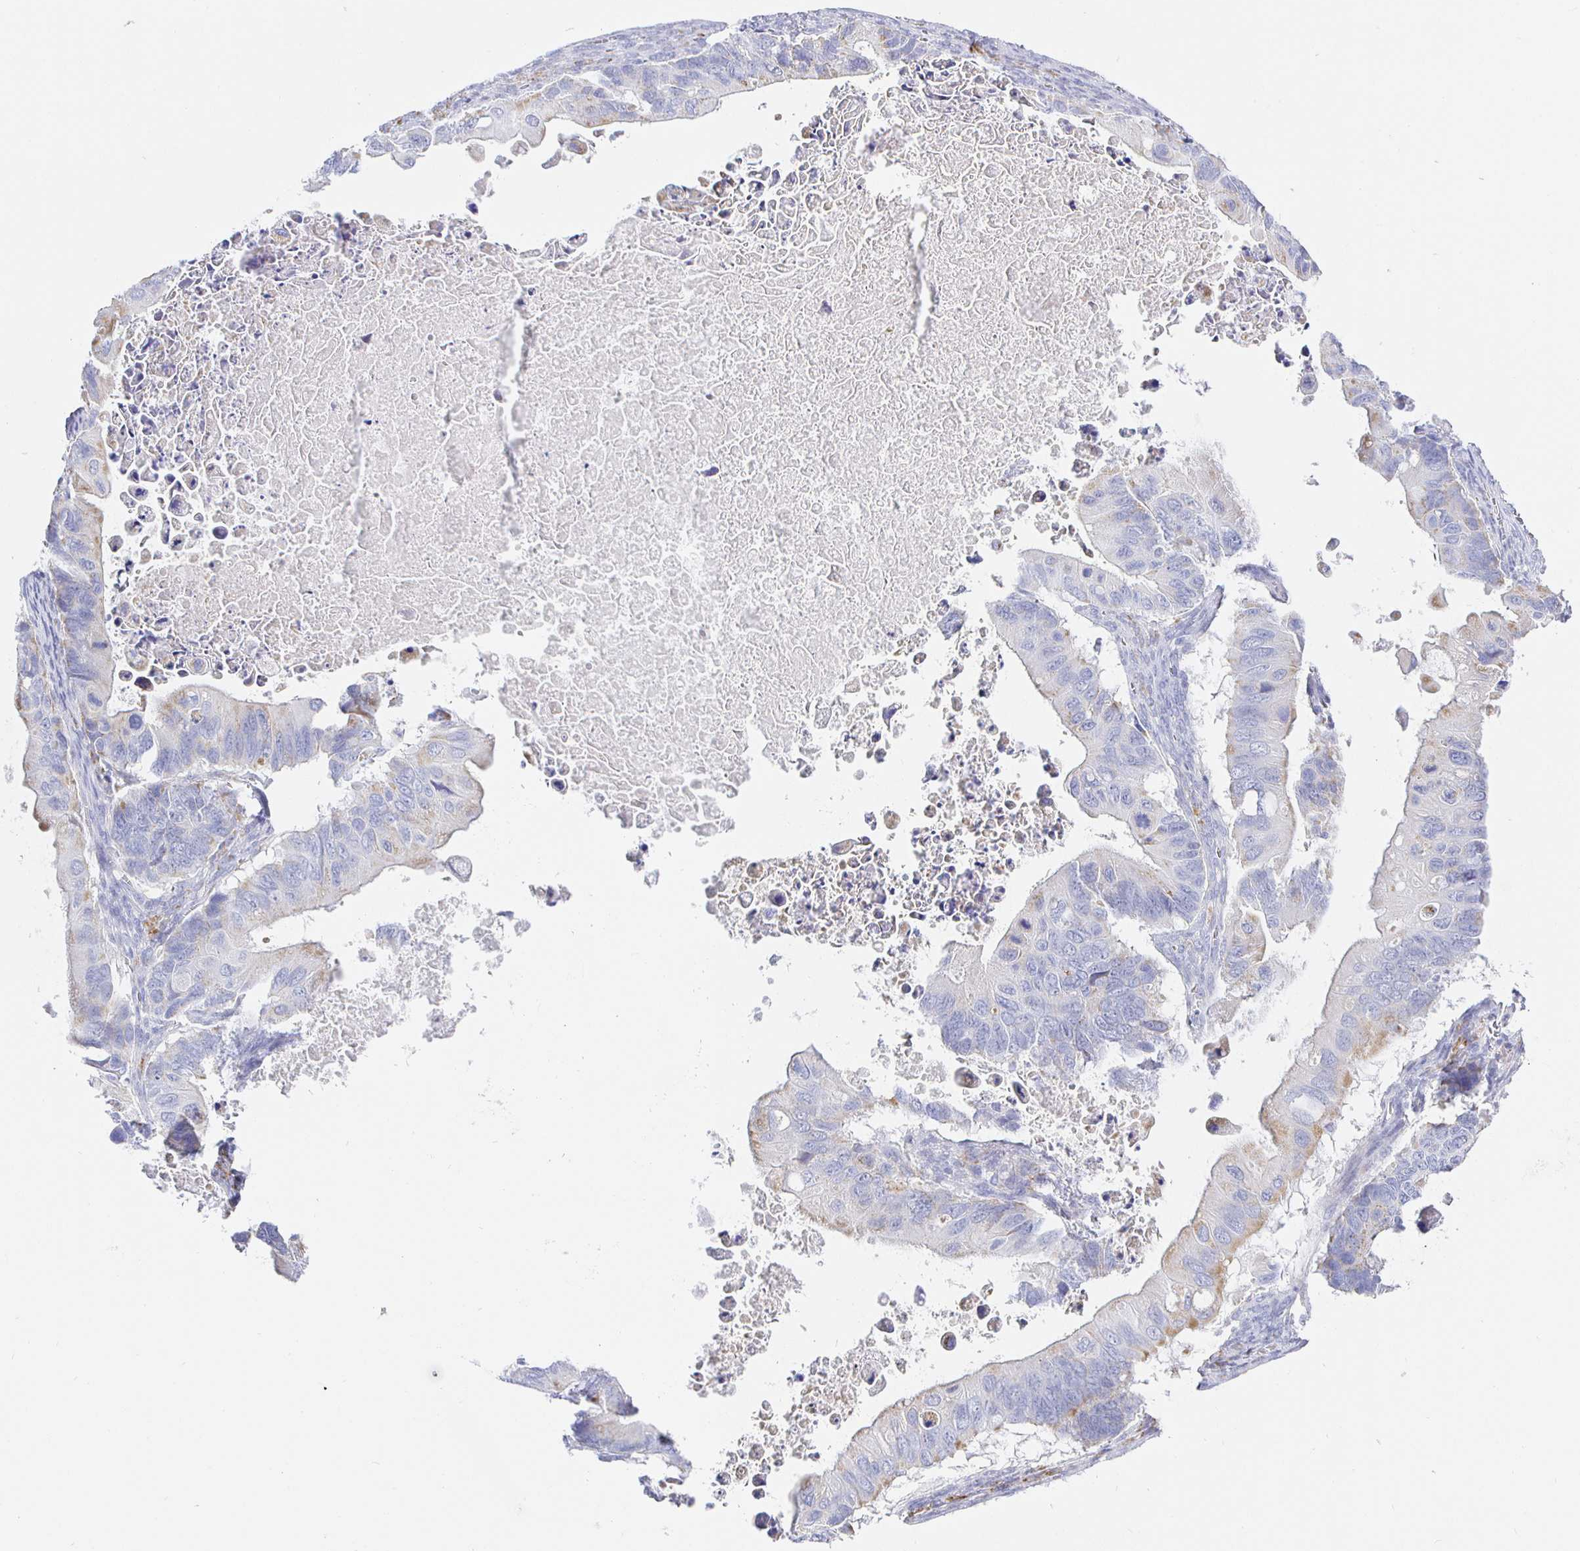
{"staining": {"intensity": "weak", "quantity": "<25%", "location": "cytoplasmic/membranous"}, "tissue": "ovarian cancer", "cell_type": "Tumor cells", "image_type": "cancer", "snomed": [{"axis": "morphology", "description": "Cystadenocarcinoma, mucinous, NOS"}, {"axis": "topography", "description": "Ovary"}], "caption": "This is an IHC micrograph of human mucinous cystadenocarcinoma (ovarian). There is no staining in tumor cells.", "gene": "CR2", "patient": {"sex": "female", "age": 64}}